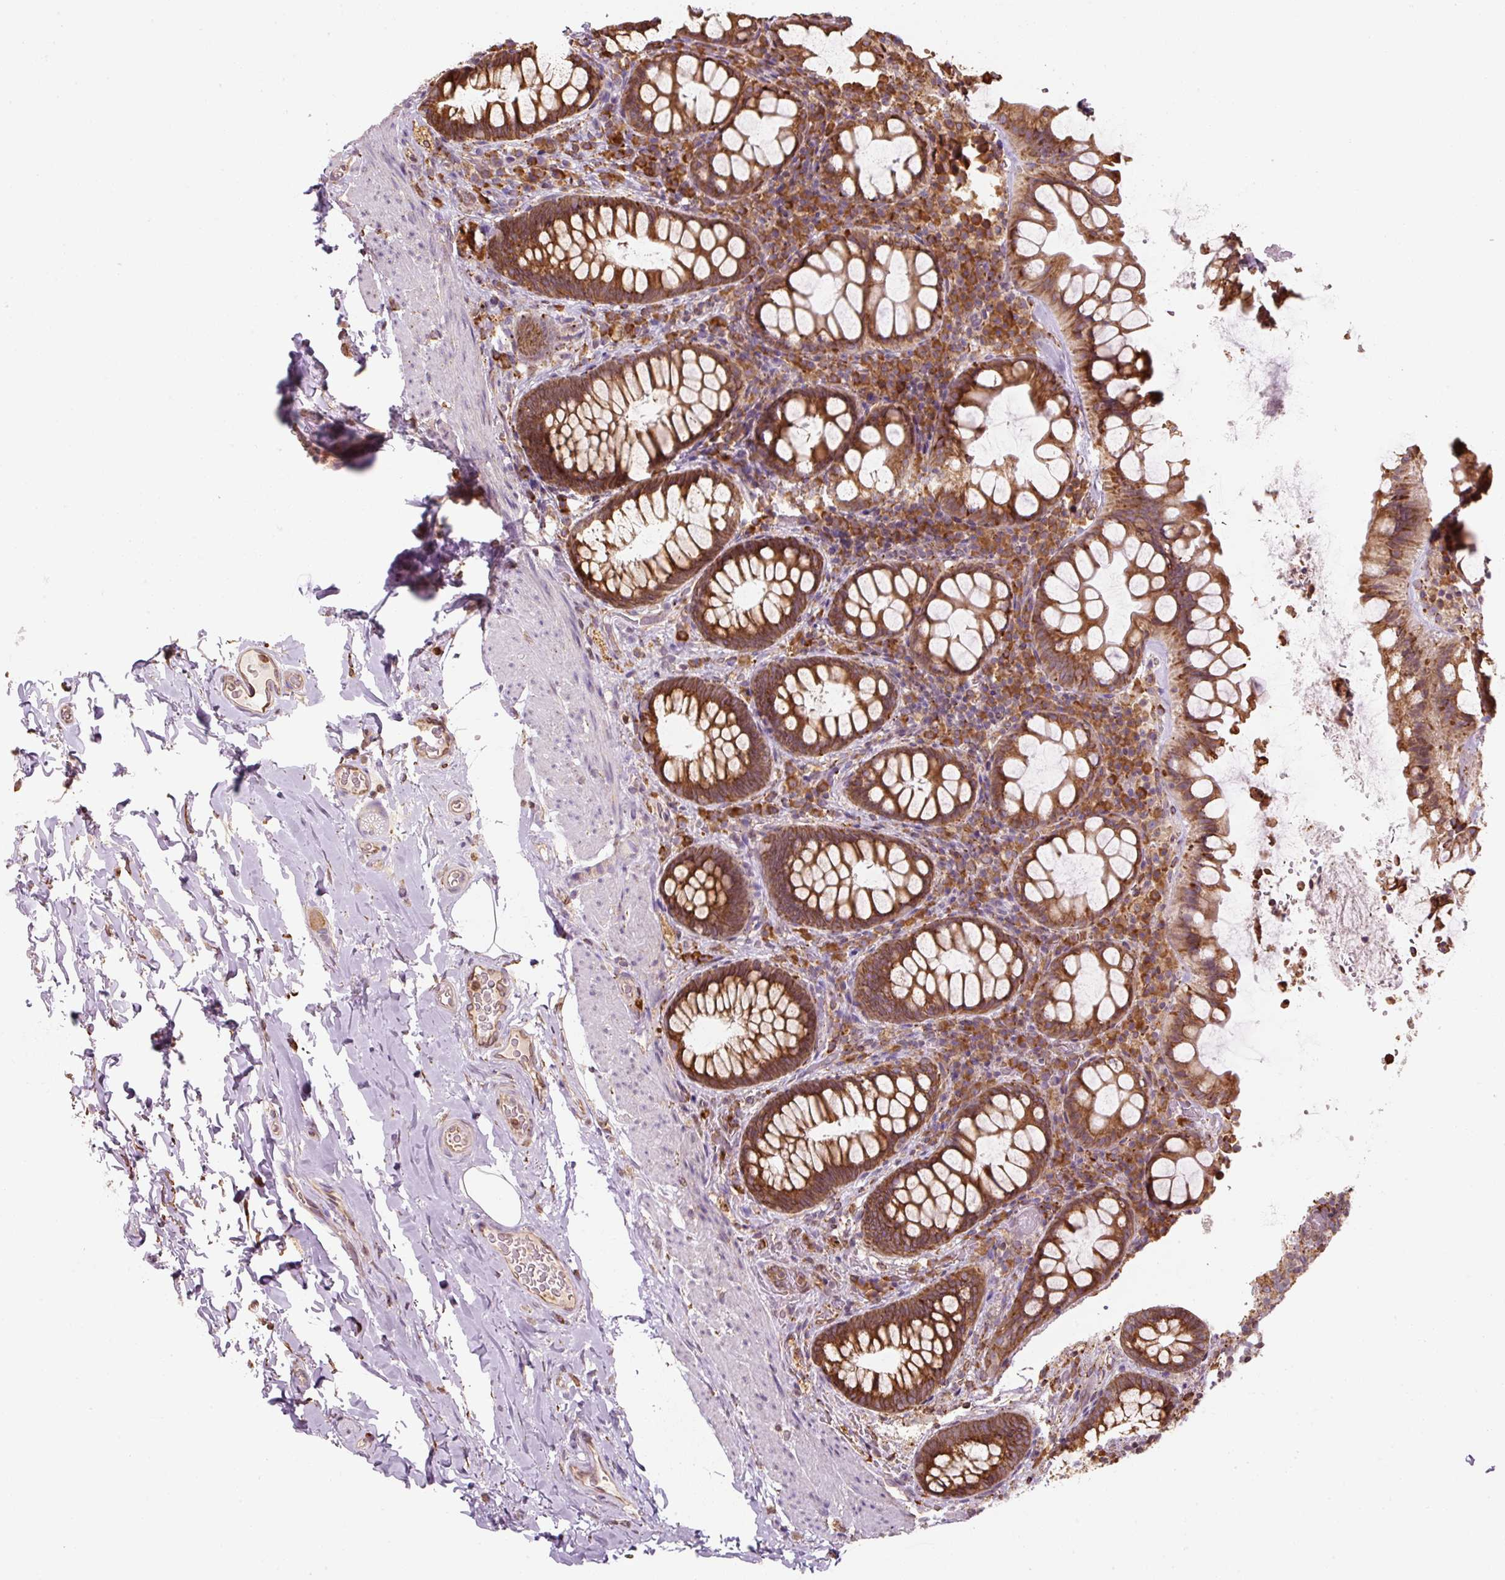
{"staining": {"intensity": "moderate", "quantity": ">75%", "location": "cytoplasmic/membranous"}, "tissue": "rectum", "cell_type": "Glandular cells", "image_type": "normal", "snomed": [{"axis": "morphology", "description": "Normal tissue, NOS"}, {"axis": "topography", "description": "Rectum"}], "caption": "Immunohistochemical staining of normal human rectum reveals medium levels of moderate cytoplasmic/membranous positivity in approximately >75% of glandular cells. The protein of interest is stained brown, and the nuclei are stained in blue (DAB (3,3'-diaminobenzidine) IHC with brightfield microscopy, high magnification).", "gene": "PRKCSH", "patient": {"sex": "female", "age": 69}}